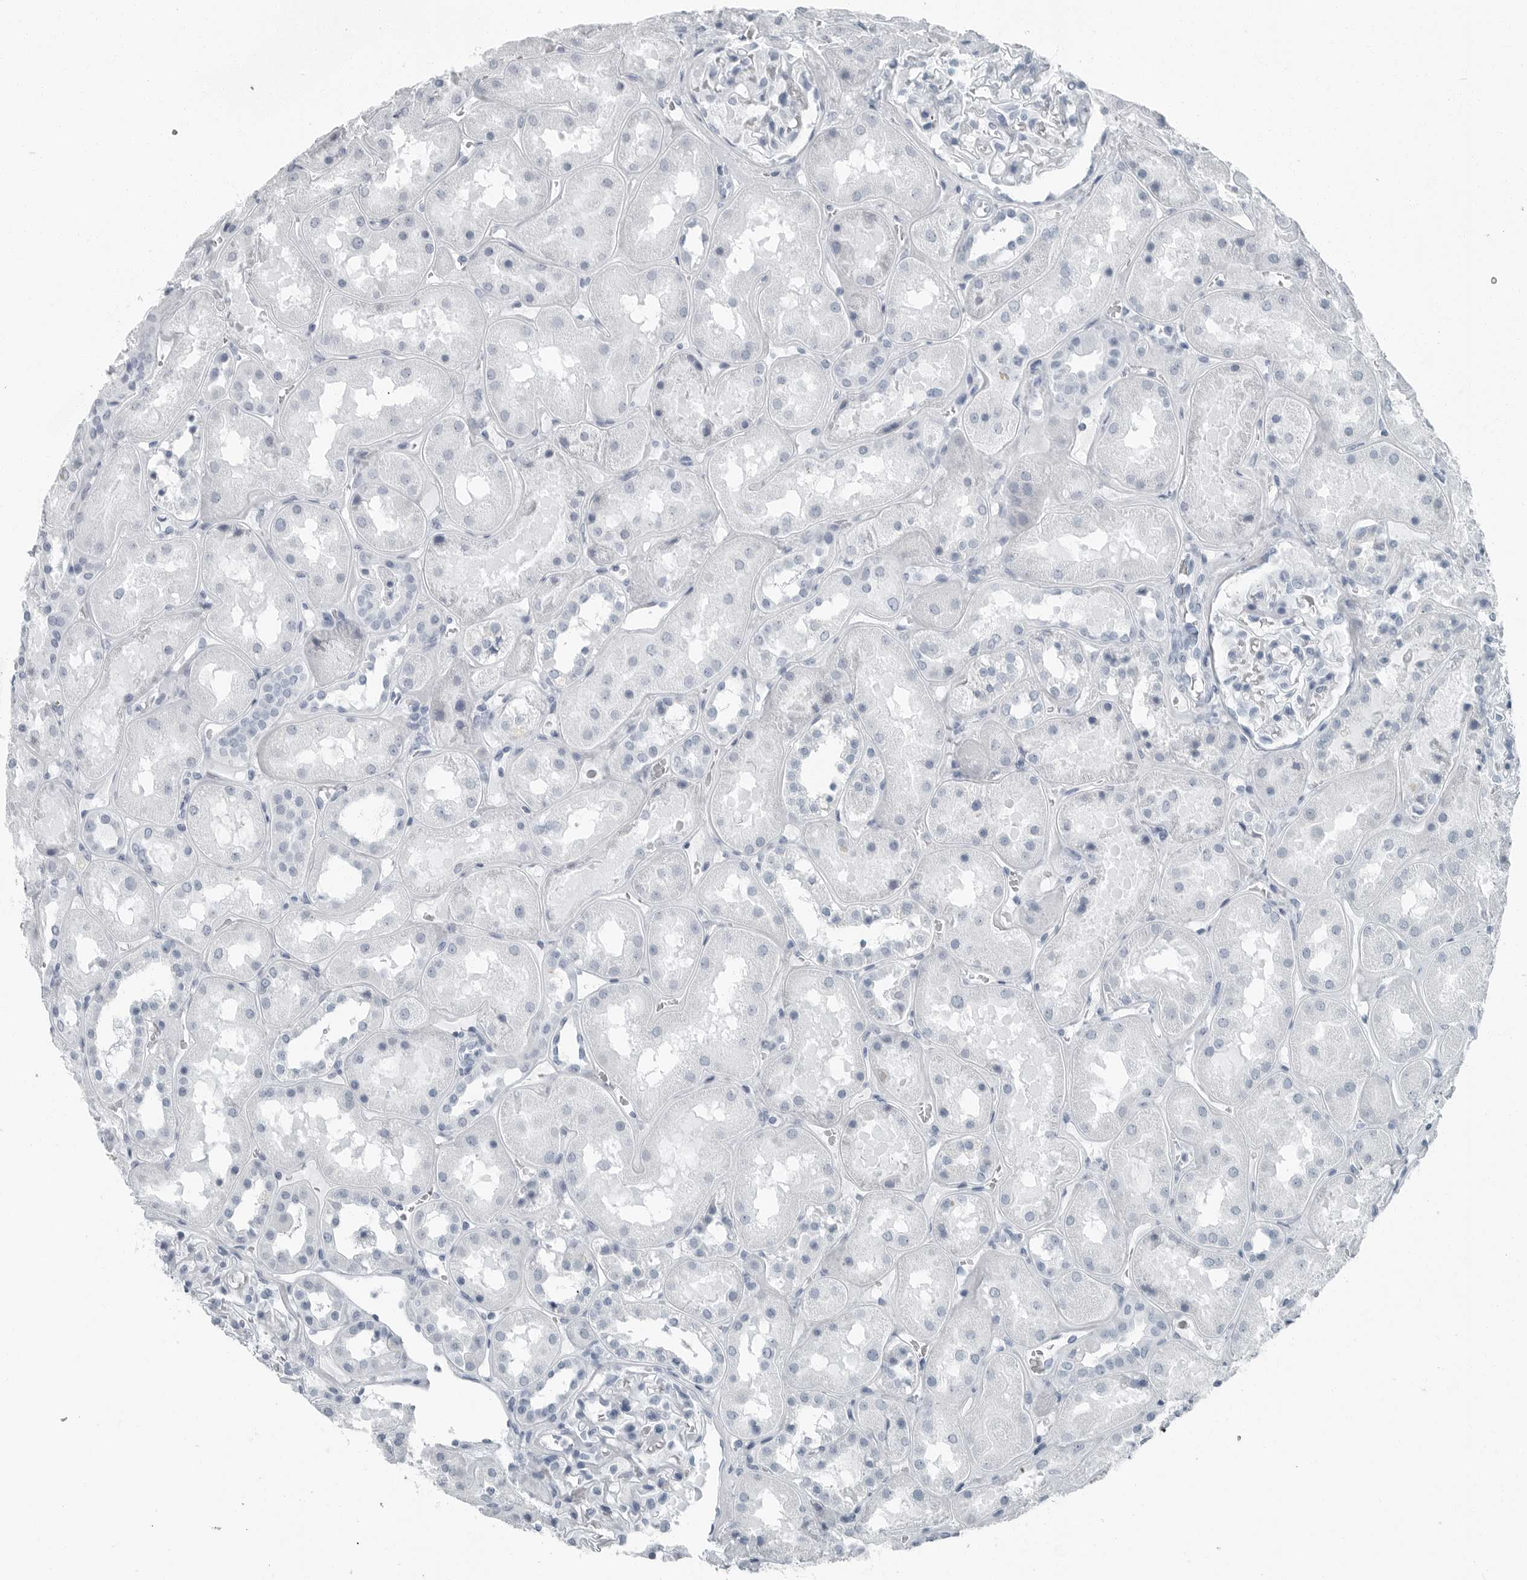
{"staining": {"intensity": "negative", "quantity": "none", "location": "none"}, "tissue": "kidney", "cell_type": "Cells in glomeruli", "image_type": "normal", "snomed": [{"axis": "morphology", "description": "Normal tissue, NOS"}, {"axis": "topography", "description": "Kidney"}], "caption": "Immunohistochemistry histopathology image of benign kidney: kidney stained with DAB (3,3'-diaminobenzidine) demonstrates no significant protein staining in cells in glomeruli. Brightfield microscopy of IHC stained with DAB (brown) and hematoxylin (blue), captured at high magnification.", "gene": "FABP6", "patient": {"sex": "male", "age": 70}}